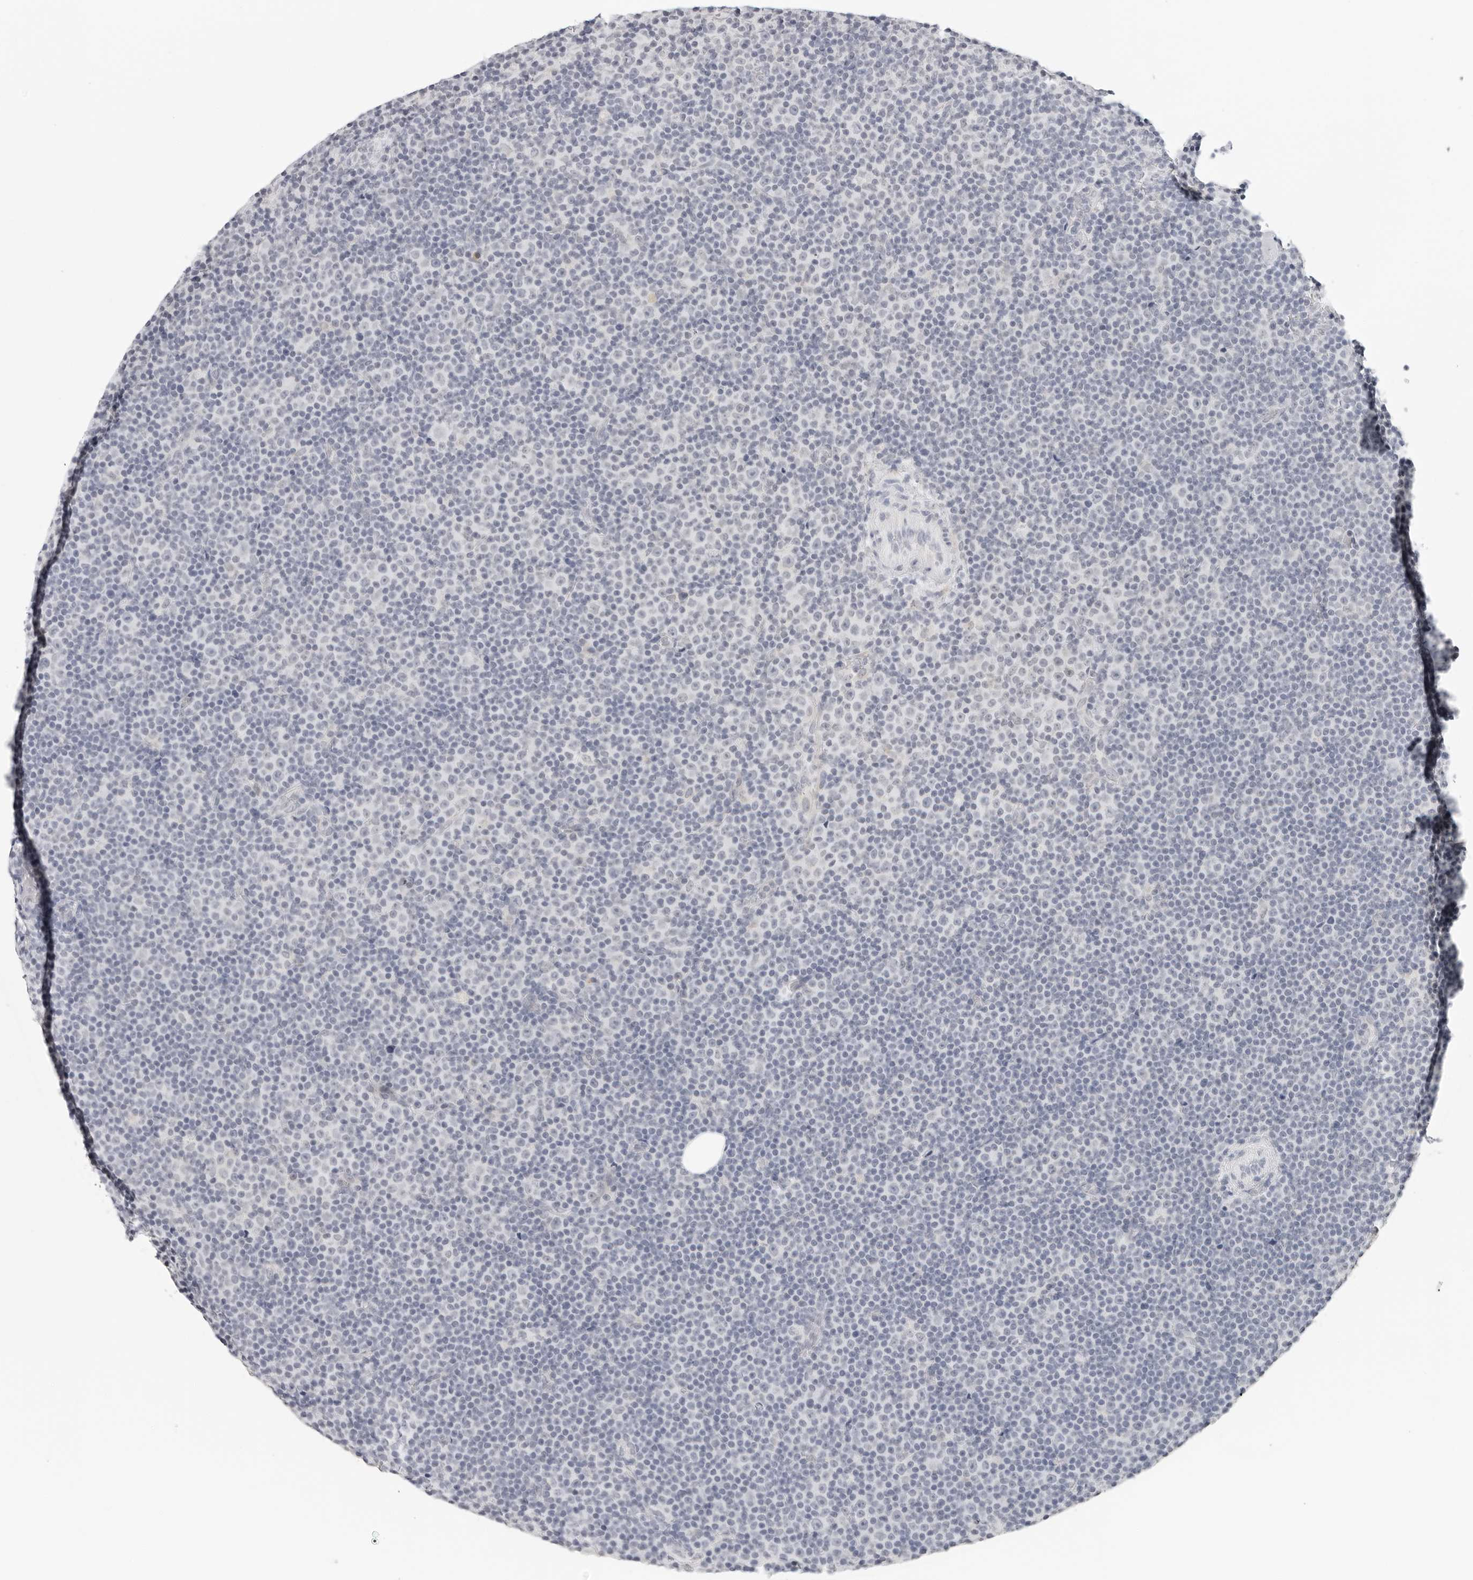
{"staining": {"intensity": "negative", "quantity": "none", "location": "none"}, "tissue": "lymphoma", "cell_type": "Tumor cells", "image_type": "cancer", "snomed": [{"axis": "morphology", "description": "Malignant lymphoma, non-Hodgkin's type, Low grade"}, {"axis": "topography", "description": "Lymph node"}], "caption": "Immunohistochemical staining of human lymphoma shows no significant staining in tumor cells.", "gene": "EDN2", "patient": {"sex": "female", "age": 67}}